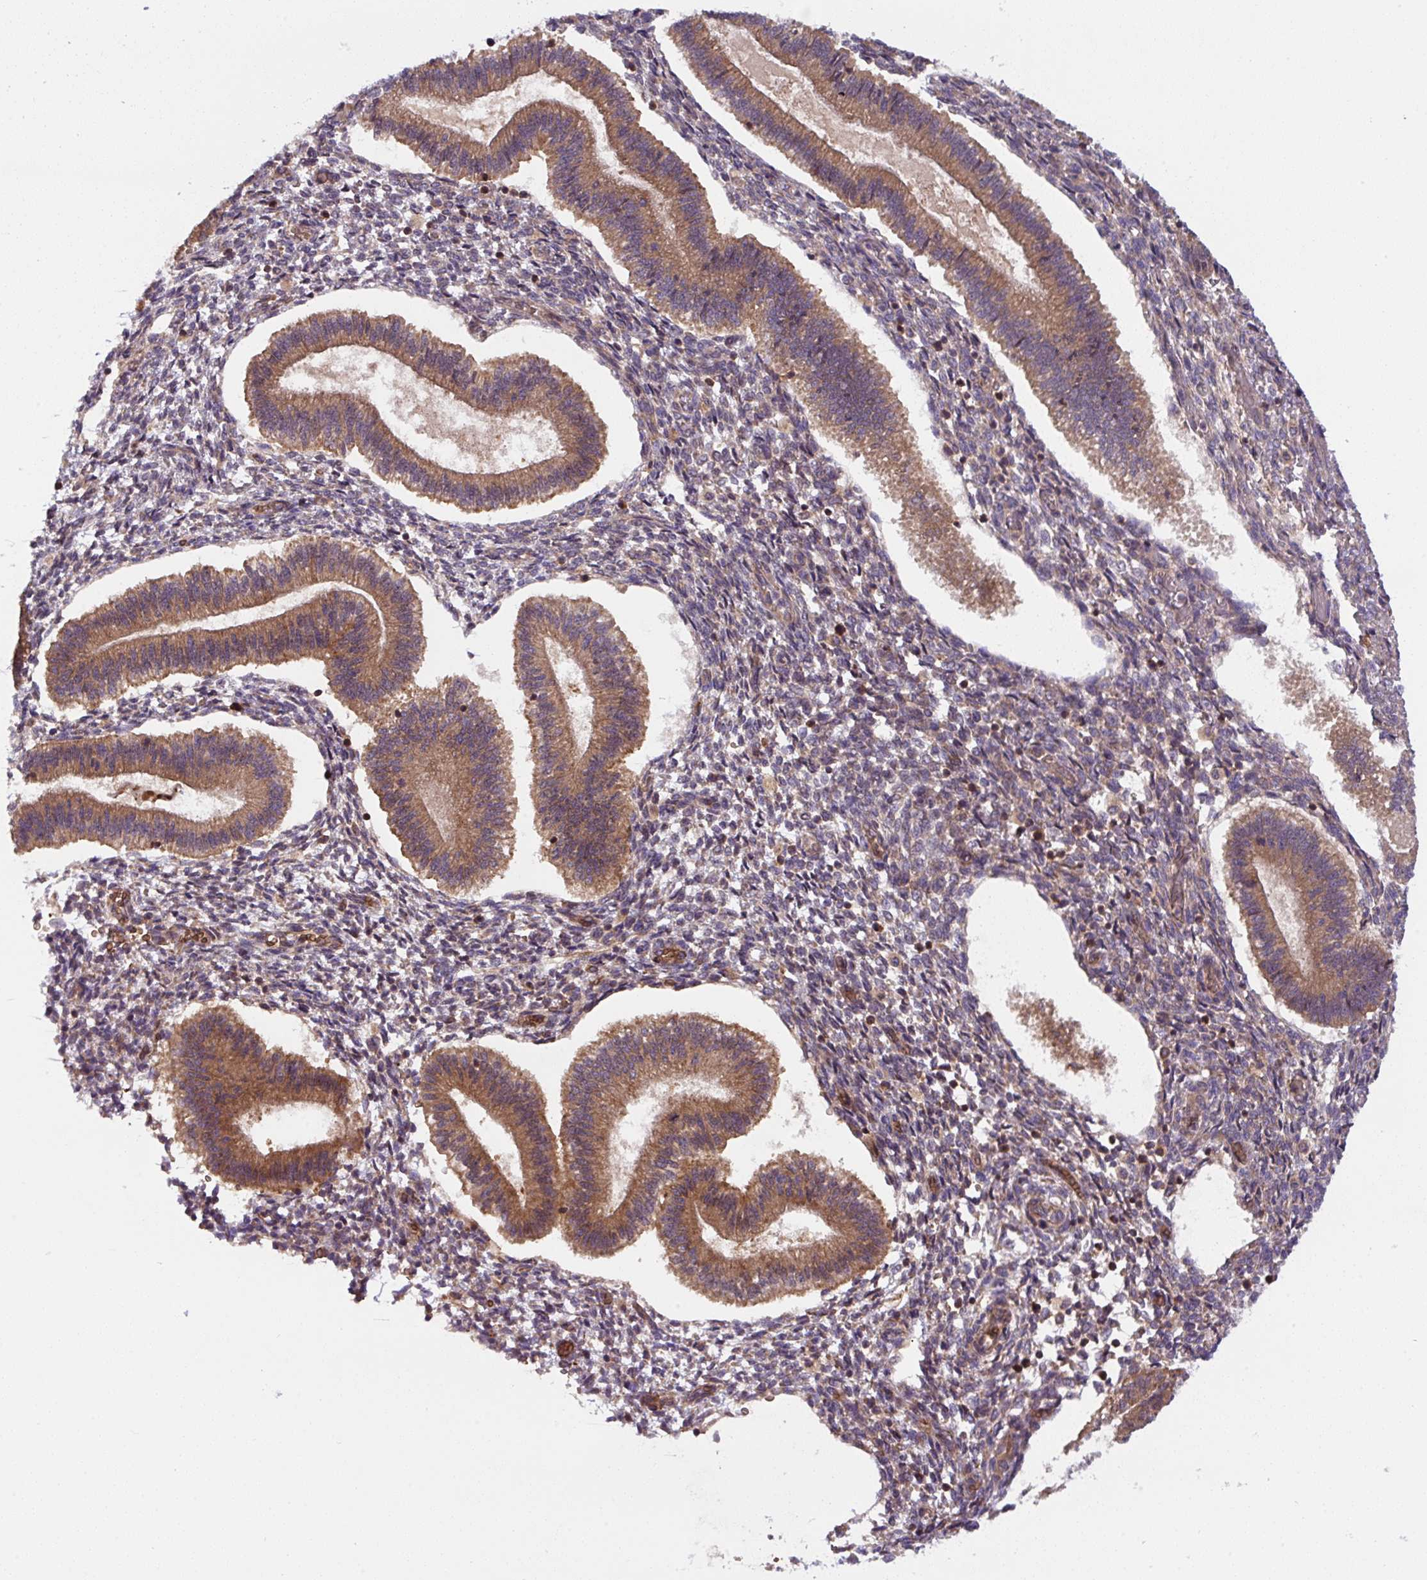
{"staining": {"intensity": "moderate", "quantity": "25%-75%", "location": "cytoplasmic/membranous"}, "tissue": "endometrium", "cell_type": "Cells in endometrial stroma", "image_type": "normal", "snomed": [{"axis": "morphology", "description": "Normal tissue, NOS"}, {"axis": "topography", "description": "Endometrium"}], "caption": "Protein analysis of normal endometrium reveals moderate cytoplasmic/membranous positivity in approximately 25%-75% of cells in endometrial stroma. (DAB = brown stain, brightfield microscopy at high magnification).", "gene": "APOBEC3D", "patient": {"sex": "female", "age": 25}}